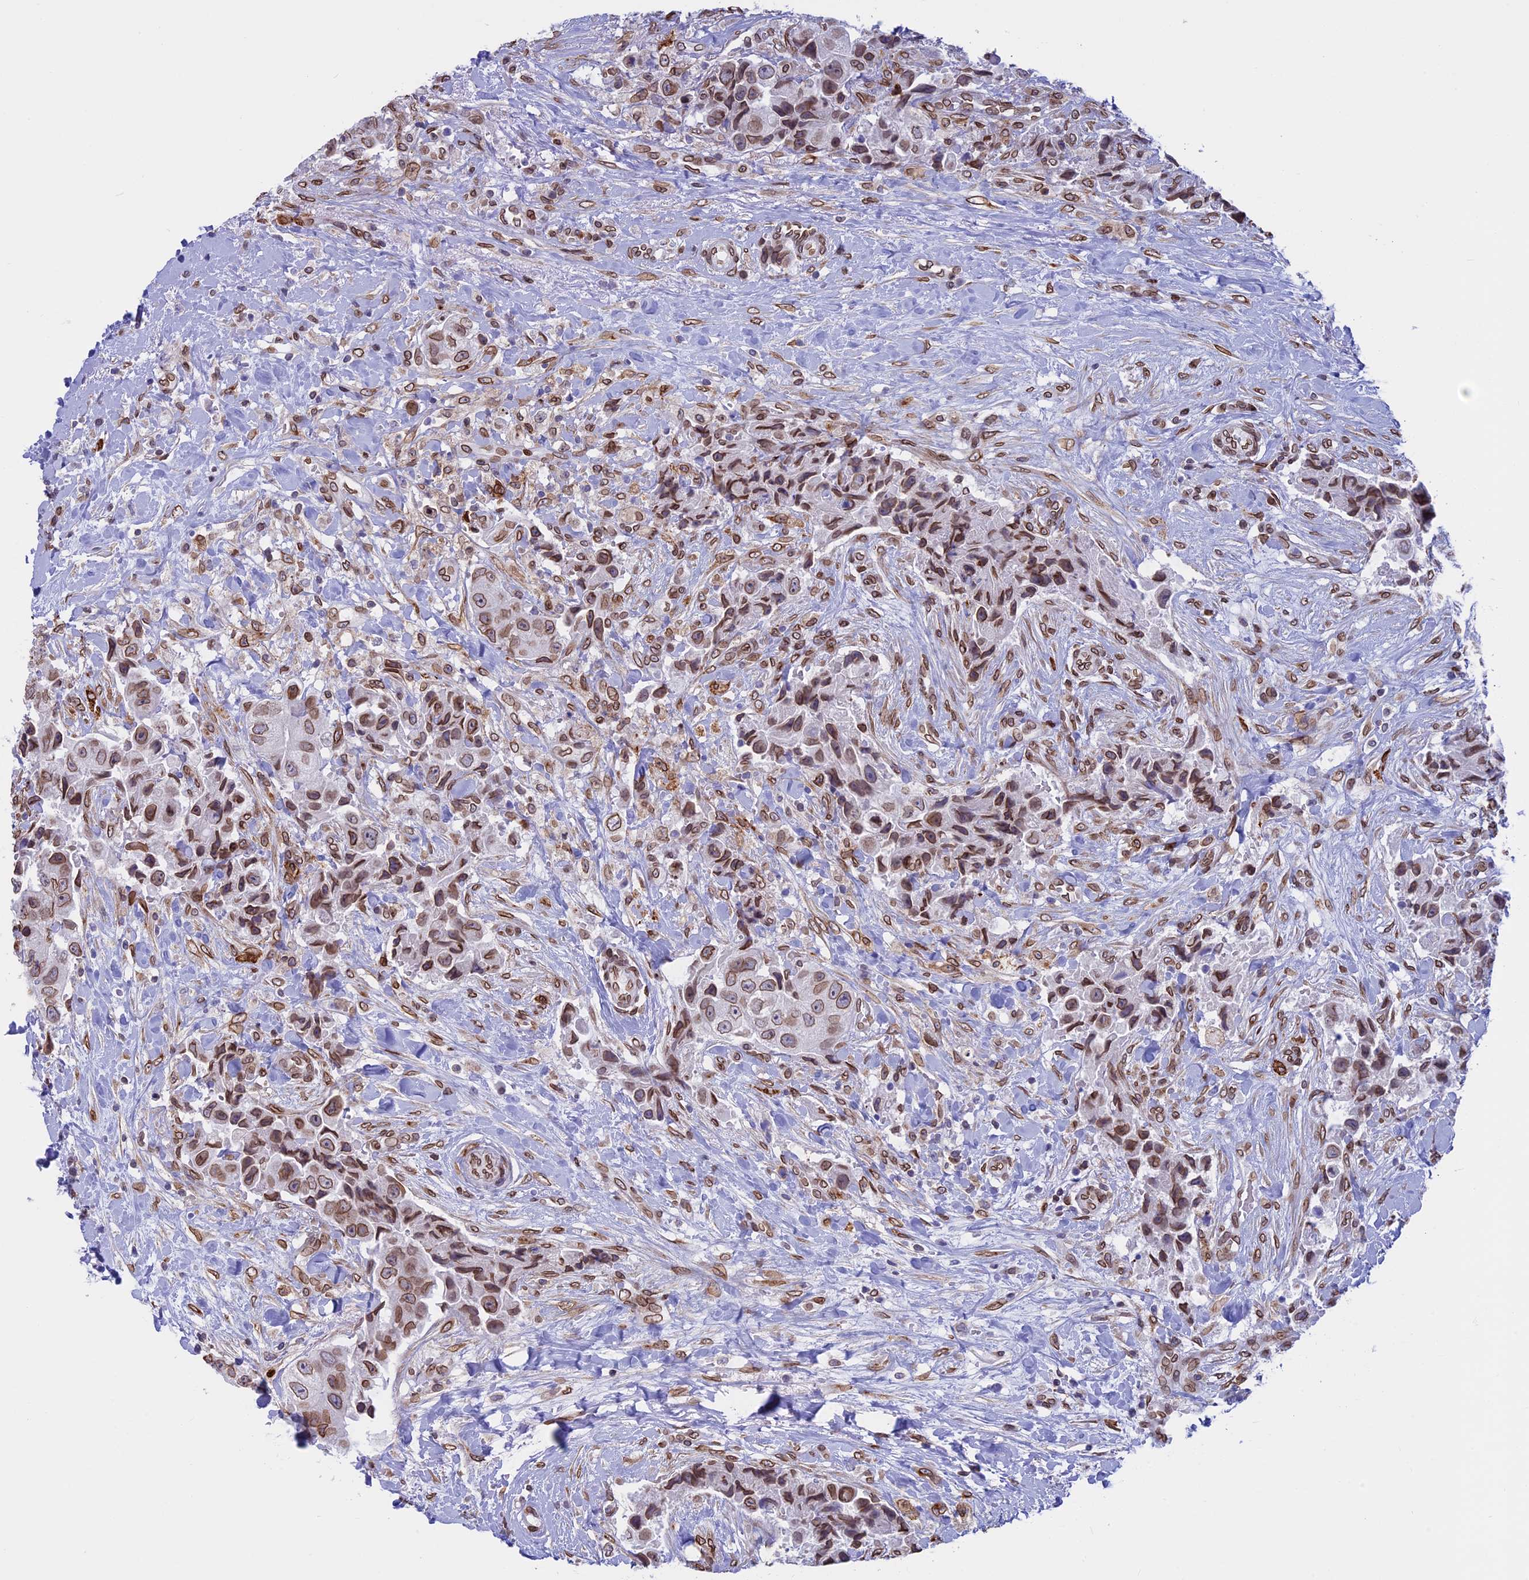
{"staining": {"intensity": "moderate", "quantity": ">75%", "location": "cytoplasmic/membranous,nuclear"}, "tissue": "breast cancer", "cell_type": "Tumor cells", "image_type": "cancer", "snomed": [{"axis": "morphology", "description": "Normal tissue, NOS"}, {"axis": "morphology", "description": "Duct carcinoma"}, {"axis": "topography", "description": "Breast"}], "caption": "The immunohistochemical stain highlights moderate cytoplasmic/membranous and nuclear staining in tumor cells of breast cancer tissue.", "gene": "TMPRSS7", "patient": {"sex": "female", "age": 62}}